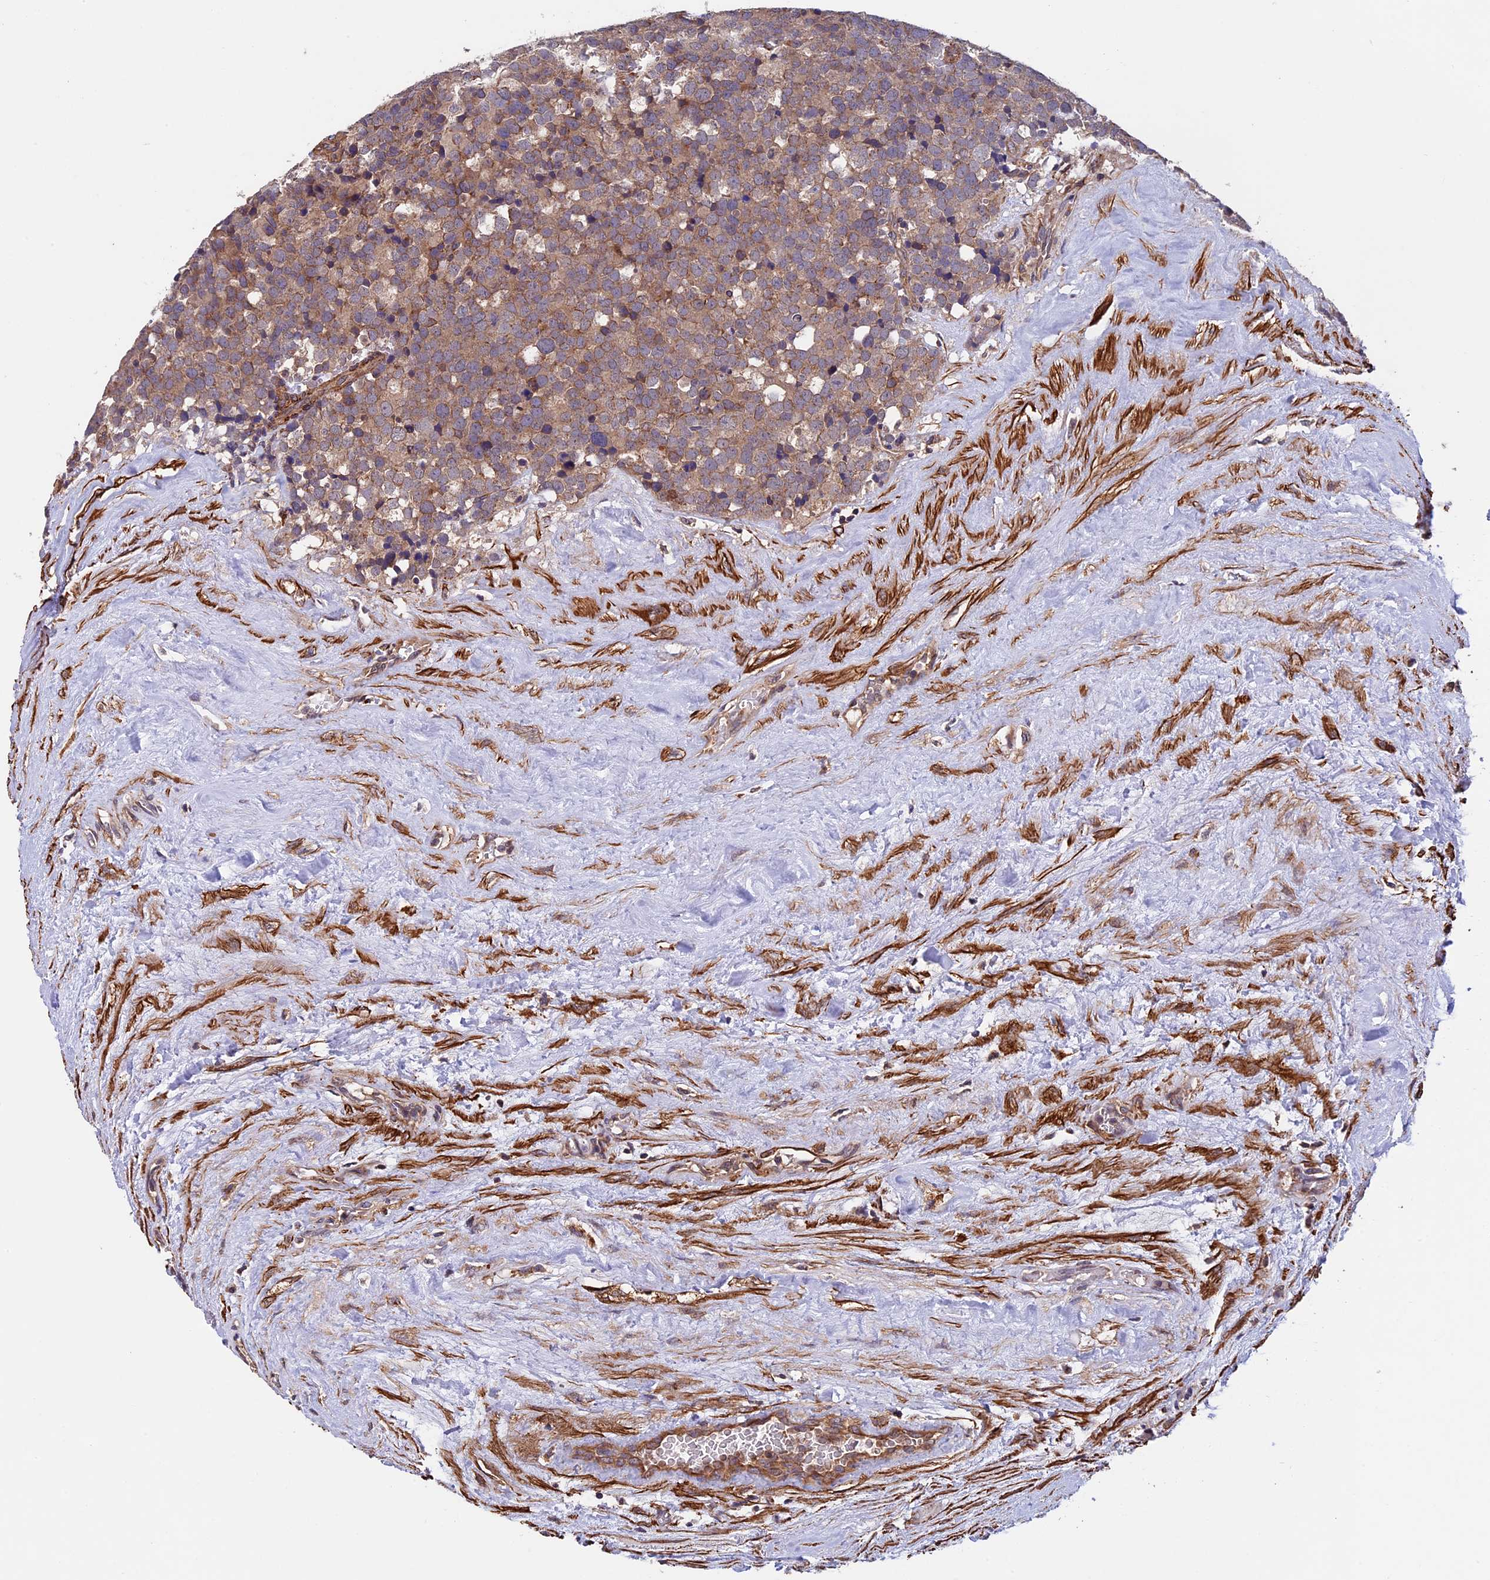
{"staining": {"intensity": "moderate", "quantity": ">75%", "location": "cytoplasmic/membranous"}, "tissue": "testis cancer", "cell_type": "Tumor cells", "image_type": "cancer", "snomed": [{"axis": "morphology", "description": "Seminoma, NOS"}, {"axis": "topography", "description": "Testis"}], "caption": "Immunohistochemical staining of seminoma (testis) demonstrates moderate cytoplasmic/membranous protein positivity in approximately >75% of tumor cells.", "gene": "SLC9A5", "patient": {"sex": "male", "age": 71}}